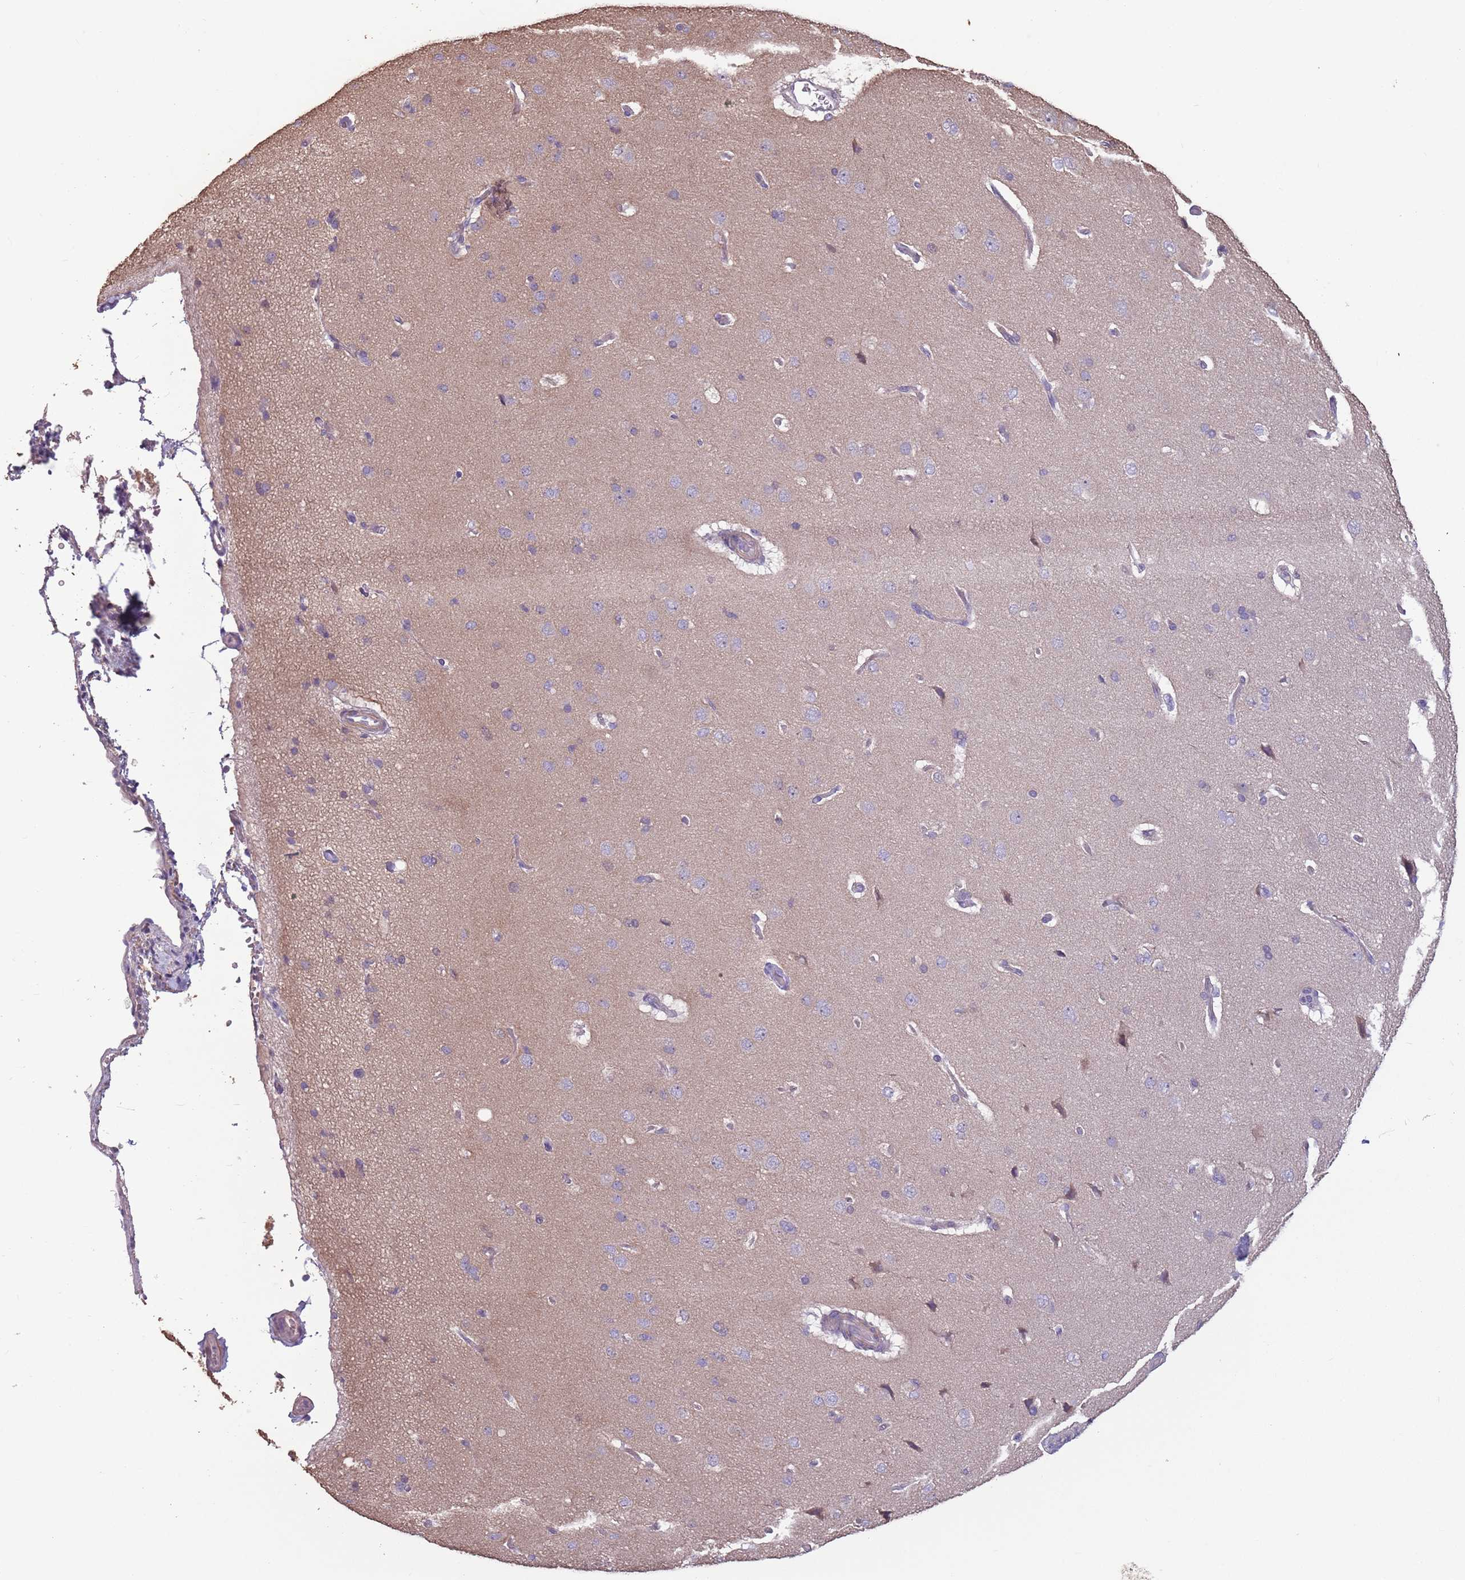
{"staining": {"intensity": "weak", "quantity": "25%-75%", "location": "cytoplasmic/membranous"}, "tissue": "cerebral cortex", "cell_type": "Endothelial cells", "image_type": "normal", "snomed": [{"axis": "morphology", "description": "Normal tissue, NOS"}, {"axis": "topography", "description": "Cerebral cortex"}], "caption": "A high-resolution photomicrograph shows immunohistochemistry staining of unremarkable cerebral cortex, which reveals weak cytoplasmic/membranous expression in about 25%-75% of endothelial cells.", "gene": "MBD3L1", "patient": {"sex": "male", "age": 62}}